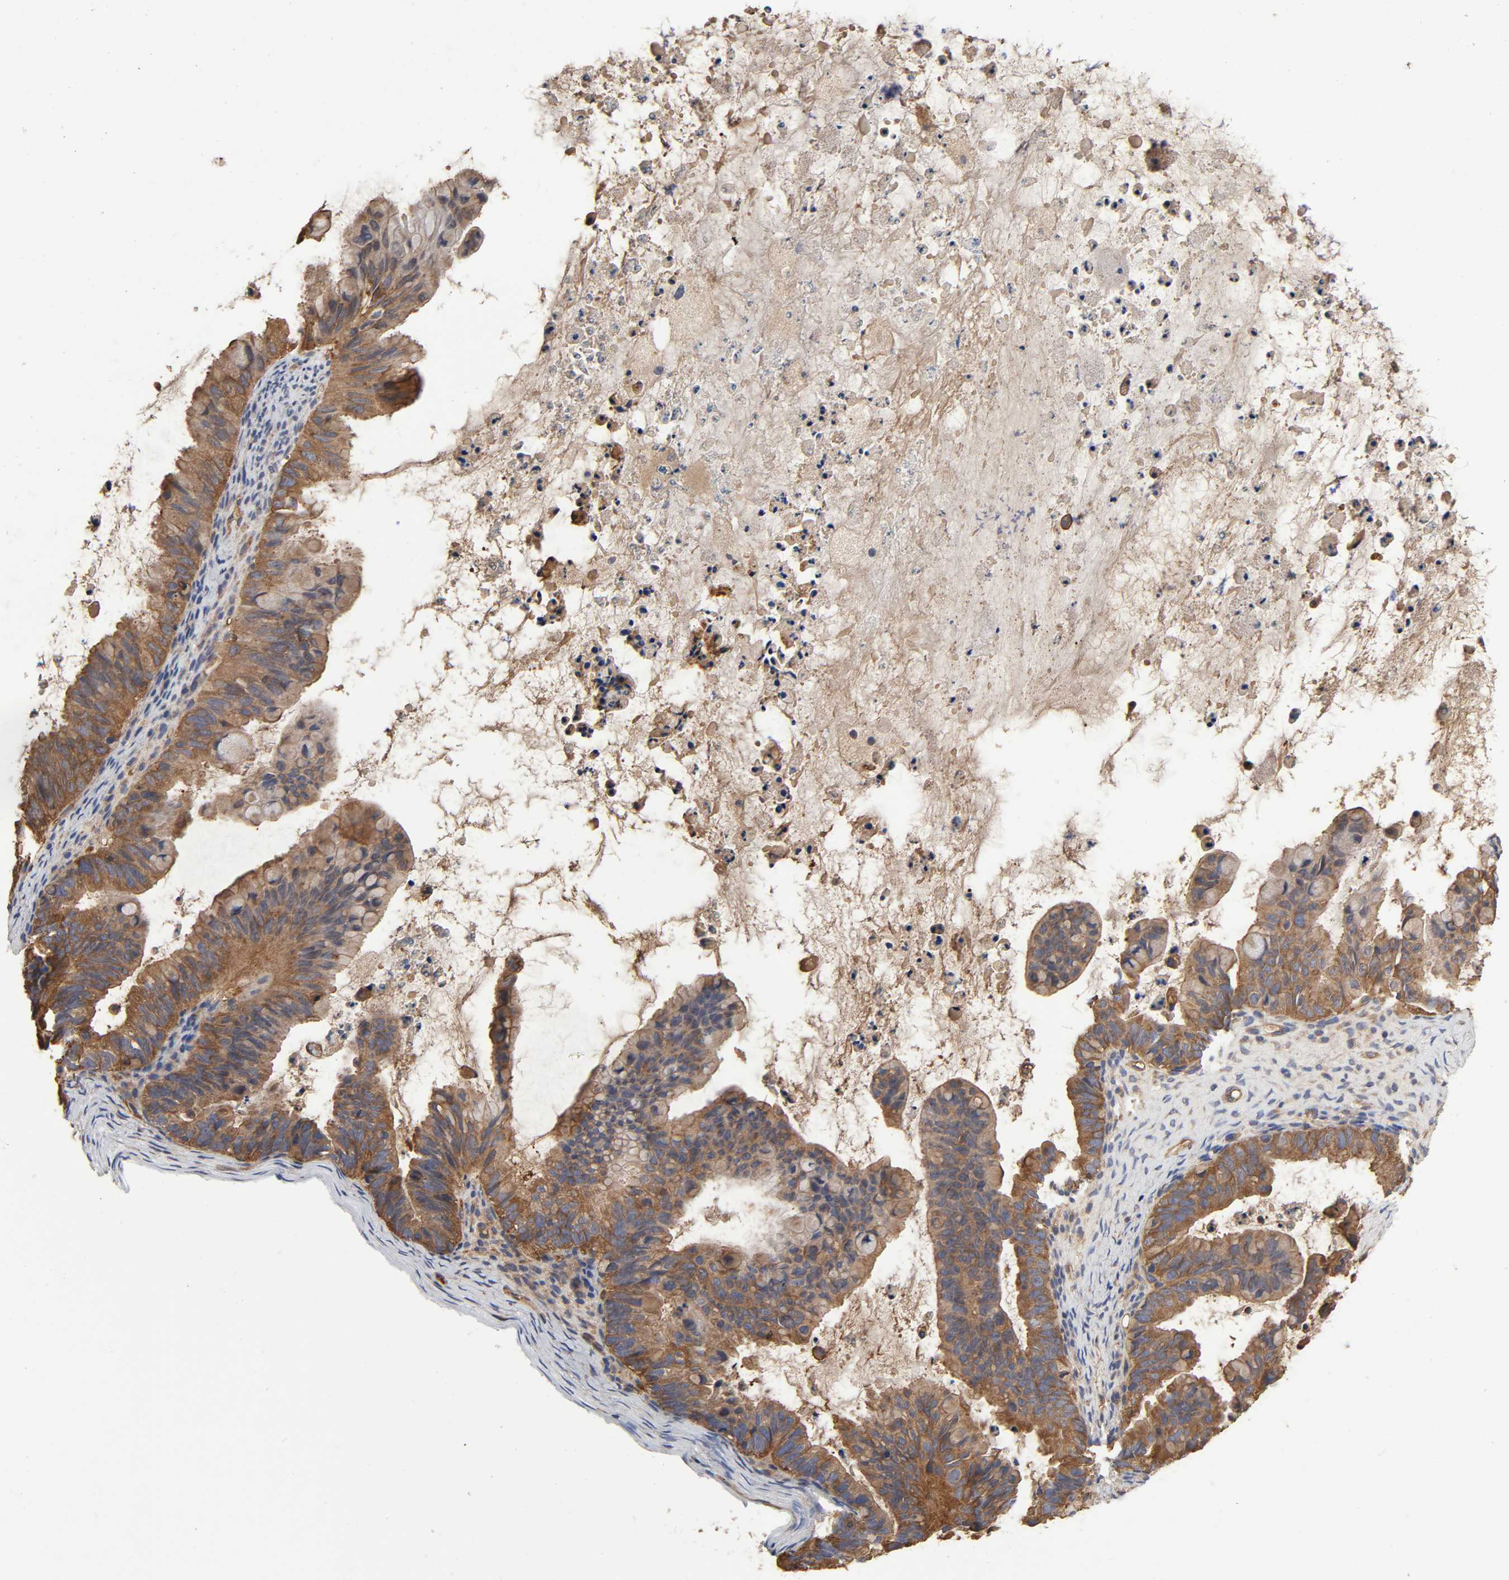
{"staining": {"intensity": "strong", "quantity": "25%-75%", "location": "cytoplasmic/membranous"}, "tissue": "ovarian cancer", "cell_type": "Tumor cells", "image_type": "cancer", "snomed": [{"axis": "morphology", "description": "Cystadenocarcinoma, mucinous, NOS"}, {"axis": "topography", "description": "Ovary"}], "caption": "This is an image of immunohistochemistry staining of ovarian cancer, which shows strong expression in the cytoplasmic/membranous of tumor cells.", "gene": "LAMTOR2", "patient": {"sex": "female", "age": 36}}